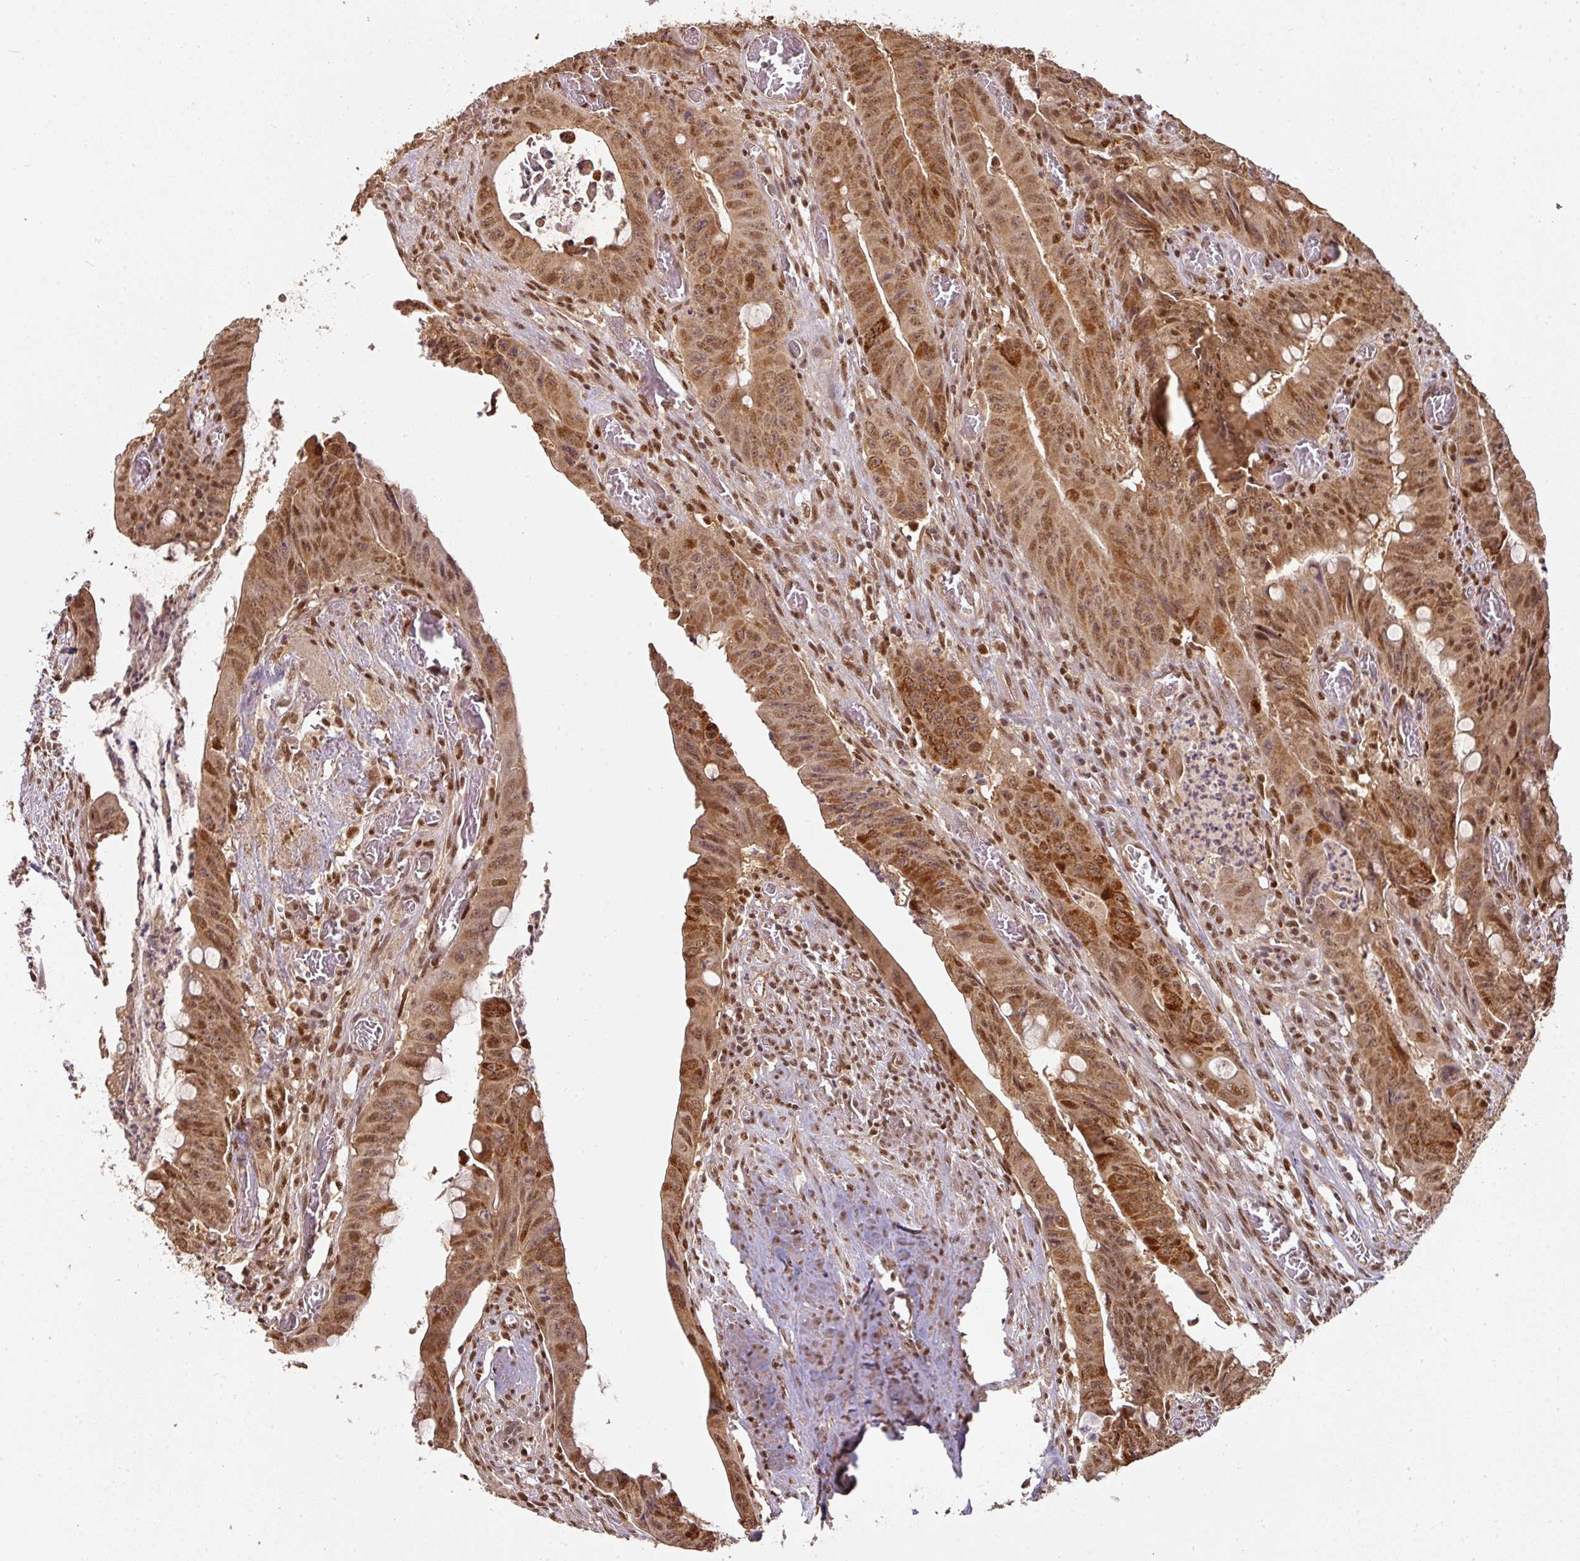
{"staining": {"intensity": "moderate", "quantity": ">75%", "location": "cytoplasmic/membranous,nuclear"}, "tissue": "colorectal cancer", "cell_type": "Tumor cells", "image_type": "cancer", "snomed": [{"axis": "morphology", "description": "Adenocarcinoma, NOS"}, {"axis": "topography", "description": "Rectum"}], "caption": "Adenocarcinoma (colorectal) stained for a protein (brown) shows moderate cytoplasmic/membranous and nuclear positive positivity in about >75% of tumor cells.", "gene": "RANBP9", "patient": {"sex": "male", "age": 78}}